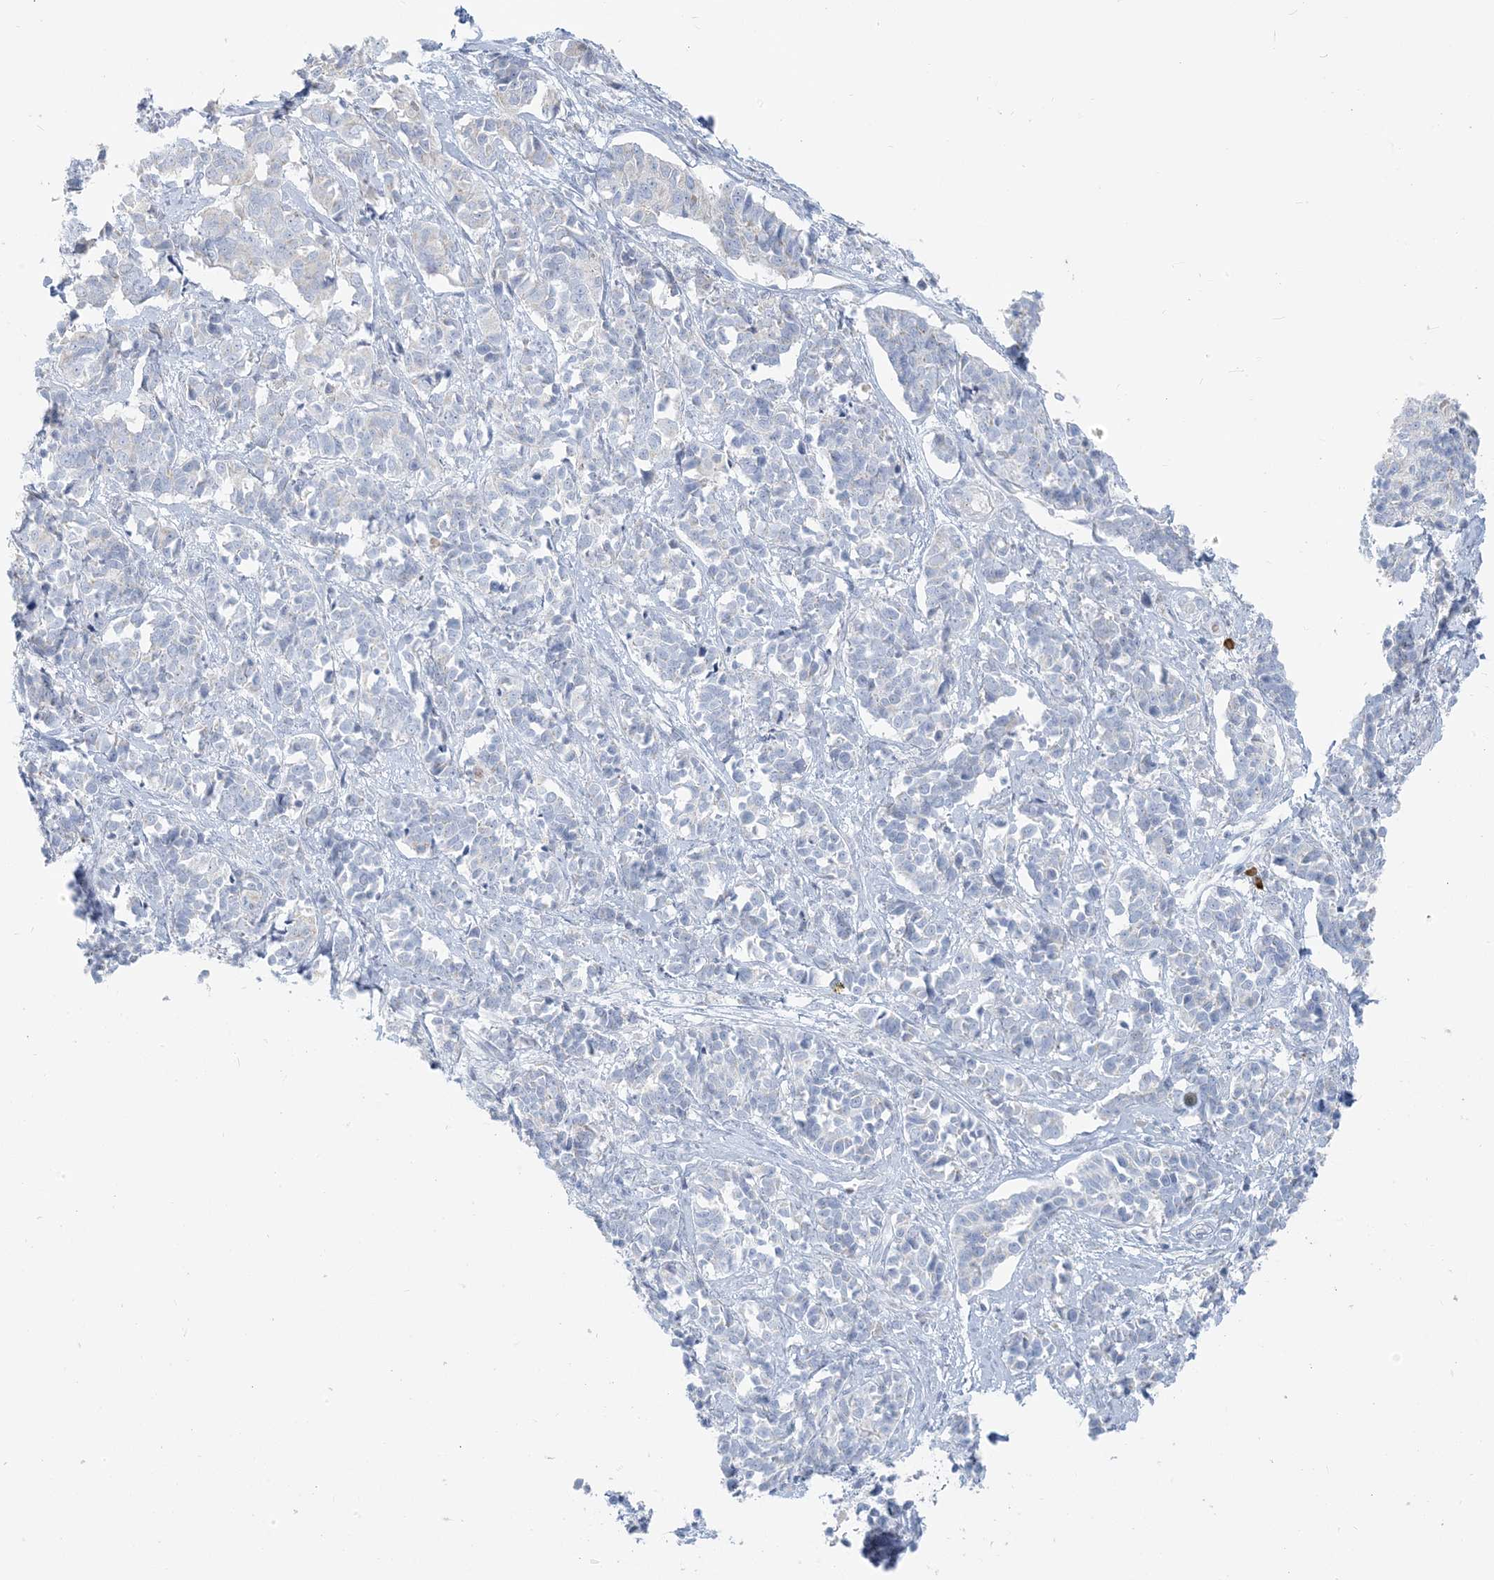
{"staining": {"intensity": "negative", "quantity": "none", "location": "none"}, "tissue": "cervical cancer", "cell_type": "Tumor cells", "image_type": "cancer", "snomed": [{"axis": "morphology", "description": "Normal tissue, NOS"}, {"axis": "morphology", "description": "Squamous cell carcinoma, NOS"}, {"axis": "topography", "description": "Cervix"}], "caption": "A high-resolution image shows immunohistochemistry (IHC) staining of cervical cancer, which displays no significant staining in tumor cells.", "gene": "SCML1", "patient": {"sex": "female", "age": 35}}